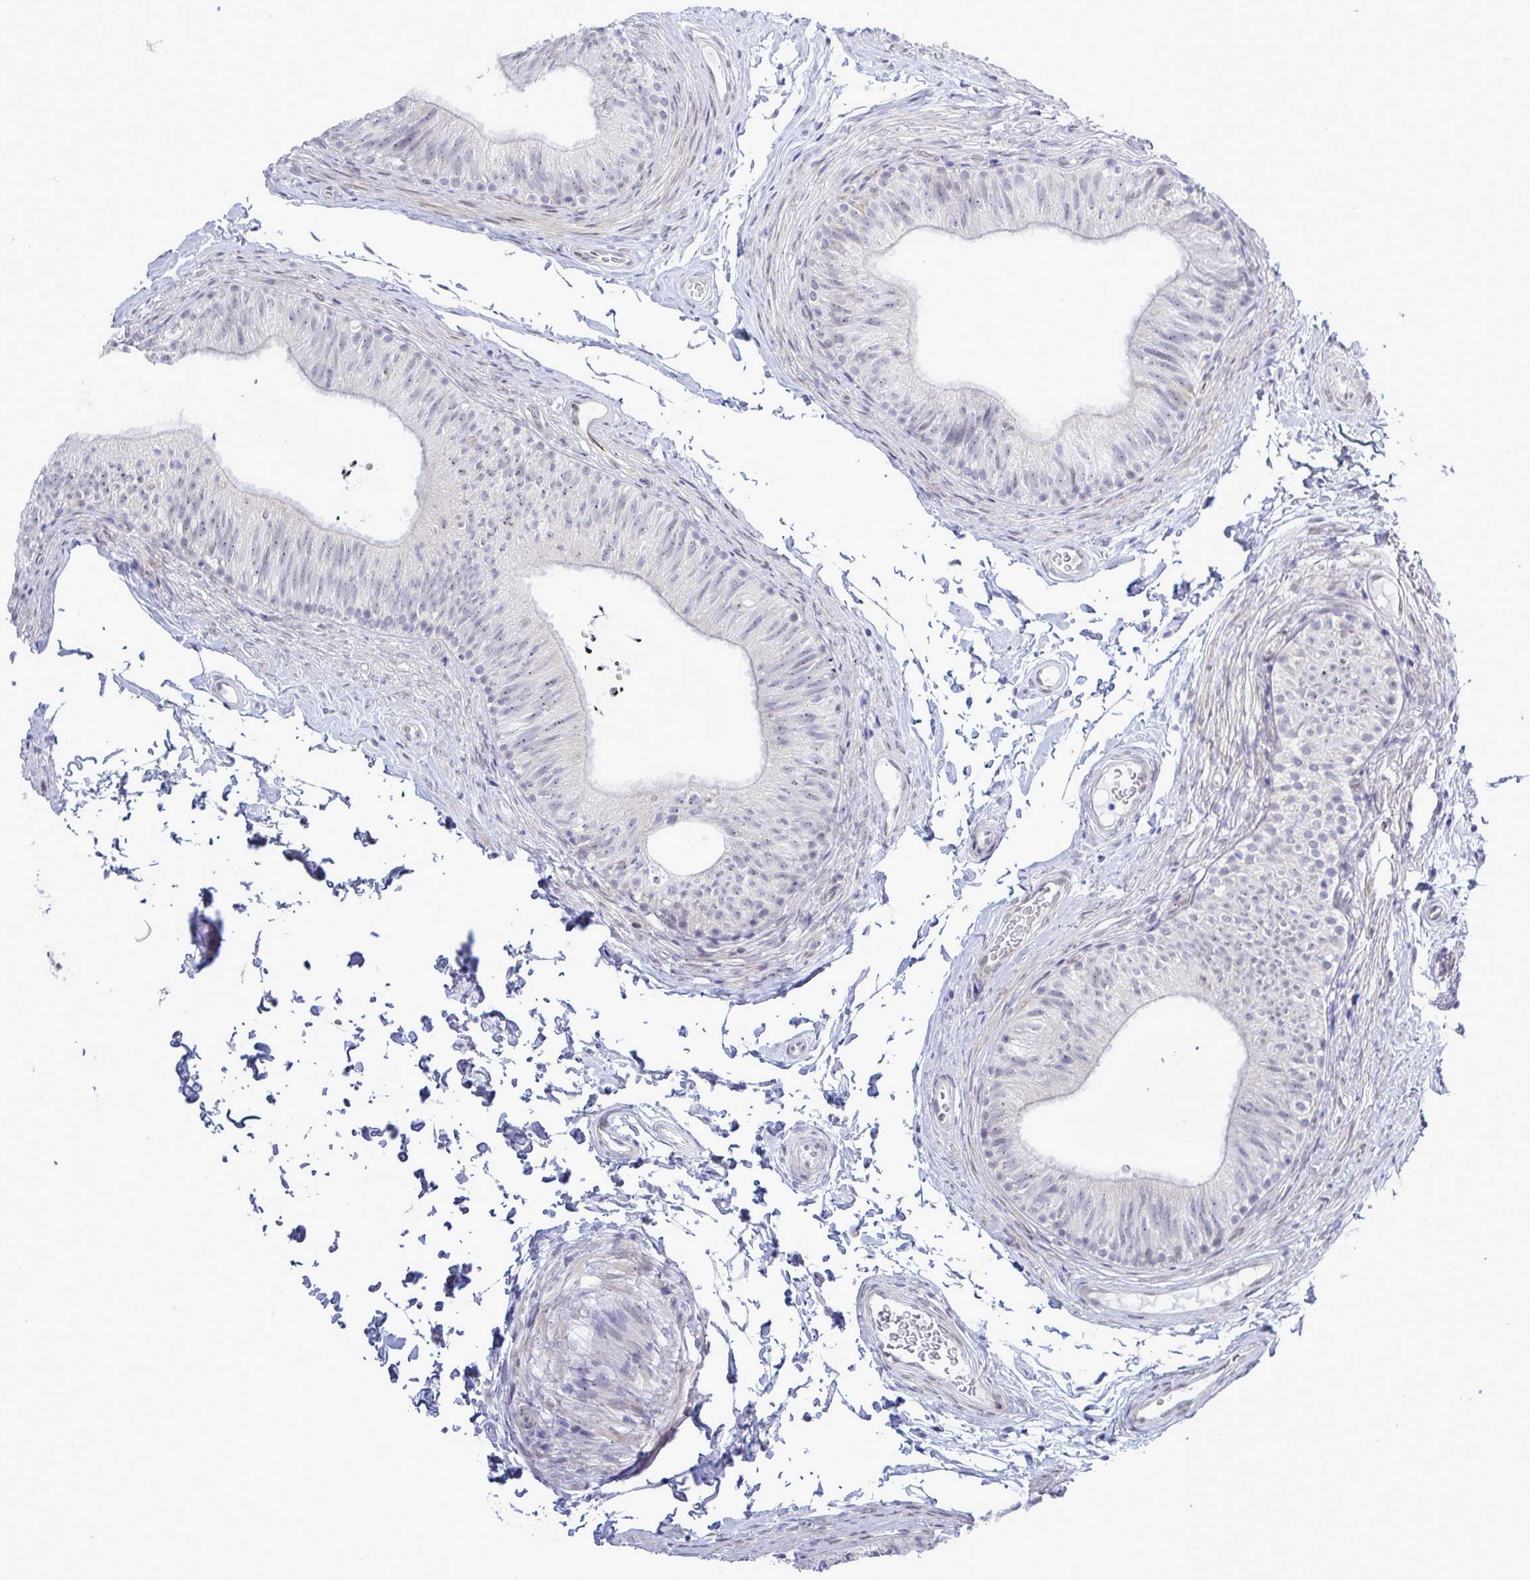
{"staining": {"intensity": "weak", "quantity": "25%-75%", "location": "nuclear"}, "tissue": "epididymis", "cell_type": "Glandular cells", "image_type": "normal", "snomed": [{"axis": "morphology", "description": "Normal tissue, NOS"}, {"axis": "topography", "description": "Epididymis, spermatic cord, NOS"}, {"axis": "topography", "description": "Epididymis"}, {"axis": "topography", "description": "Peripheral nerve tissue"}], "caption": "IHC (DAB) staining of benign epididymis exhibits weak nuclear protein staining in approximately 25%-75% of glandular cells.", "gene": "MFSD4A", "patient": {"sex": "male", "age": 29}}